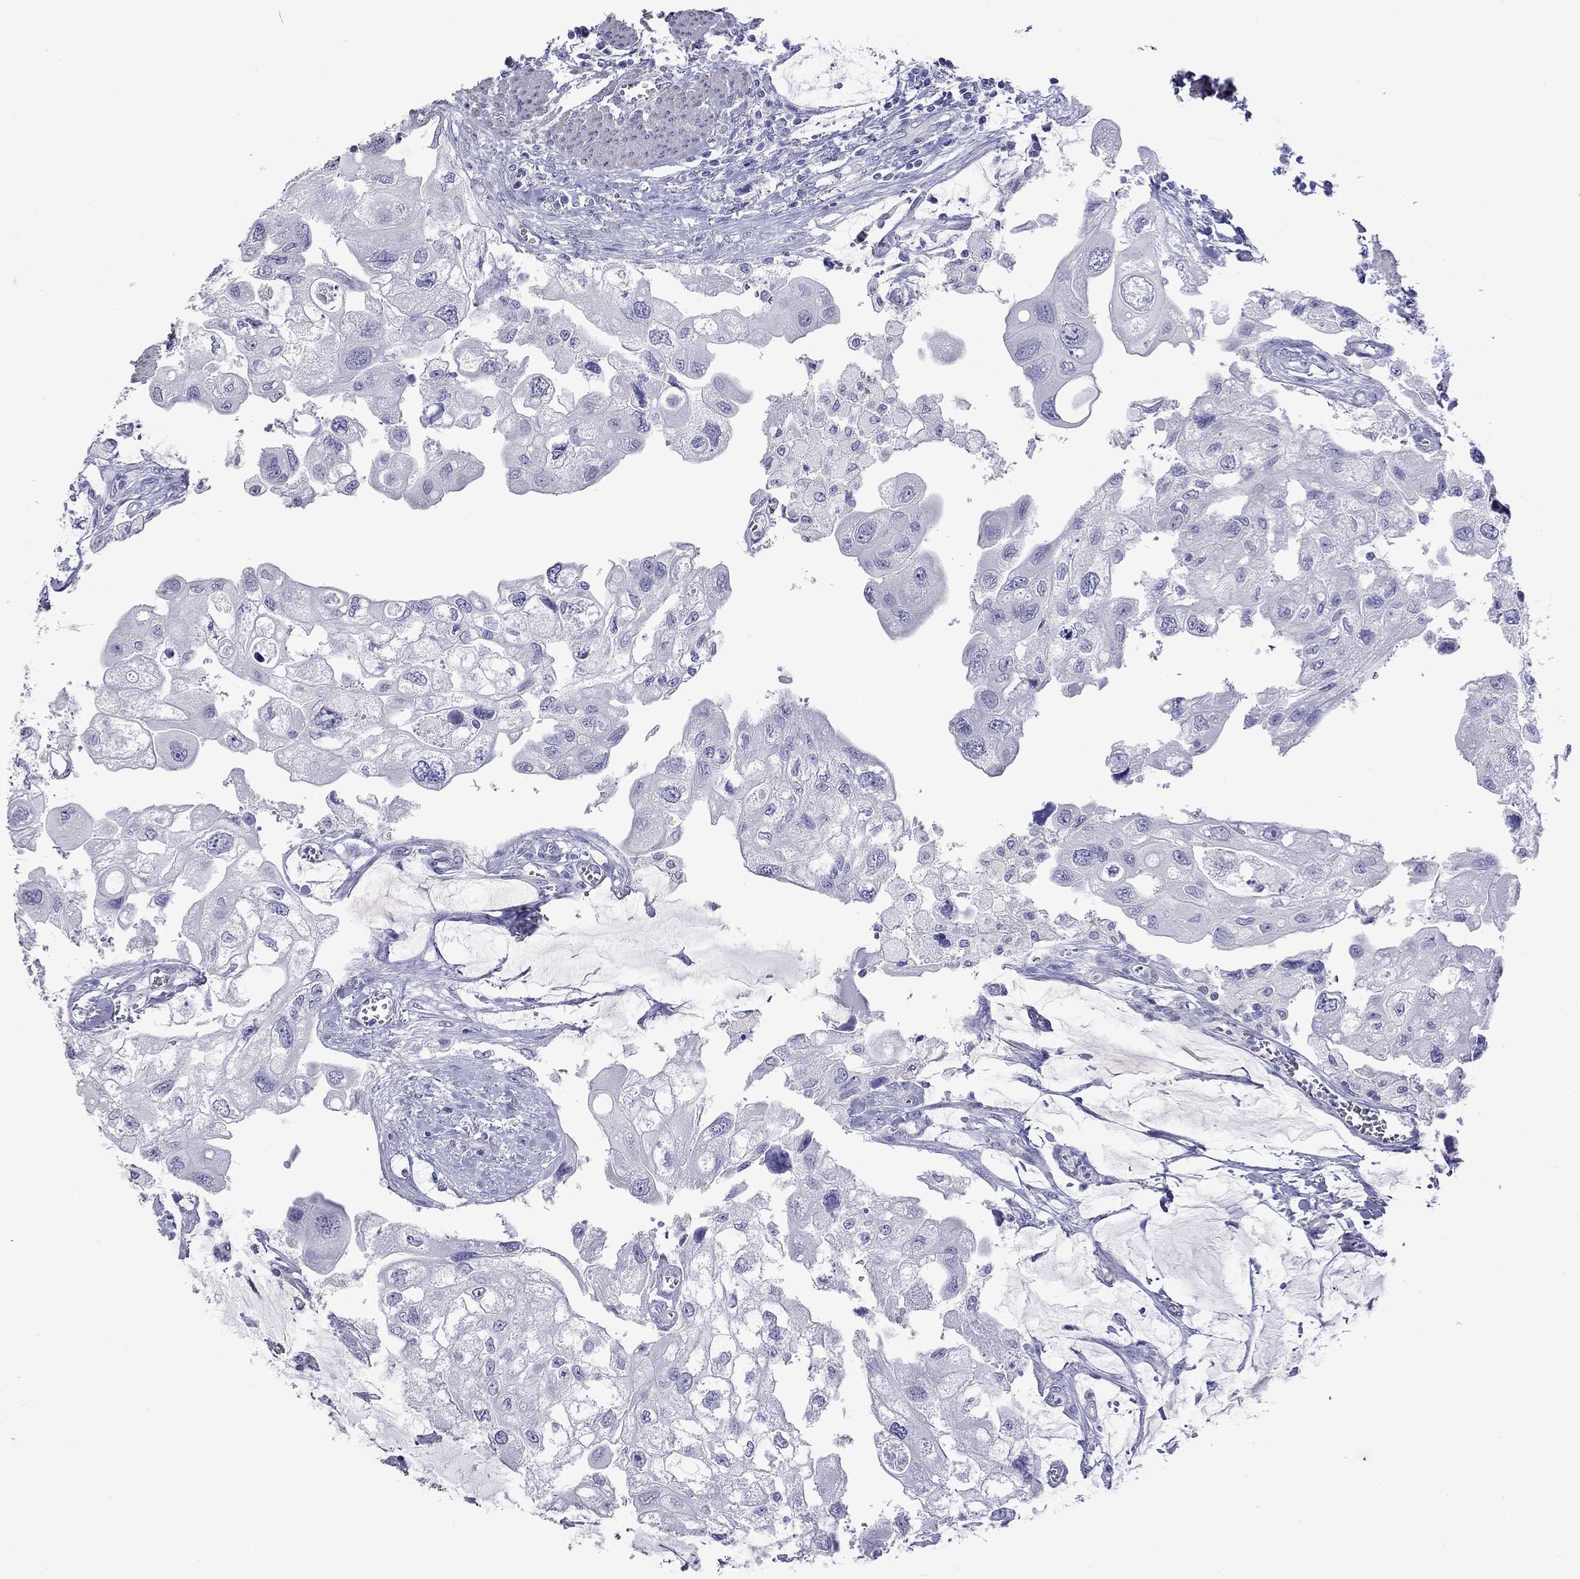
{"staining": {"intensity": "negative", "quantity": "none", "location": "none"}, "tissue": "urothelial cancer", "cell_type": "Tumor cells", "image_type": "cancer", "snomed": [{"axis": "morphology", "description": "Urothelial carcinoma, High grade"}, {"axis": "topography", "description": "Urinary bladder"}], "caption": "Protein analysis of urothelial cancer displays no significant positivity in tumor cells.", "gene": "KIAA2012", "patient": {"sex": "male", "age": 59}}